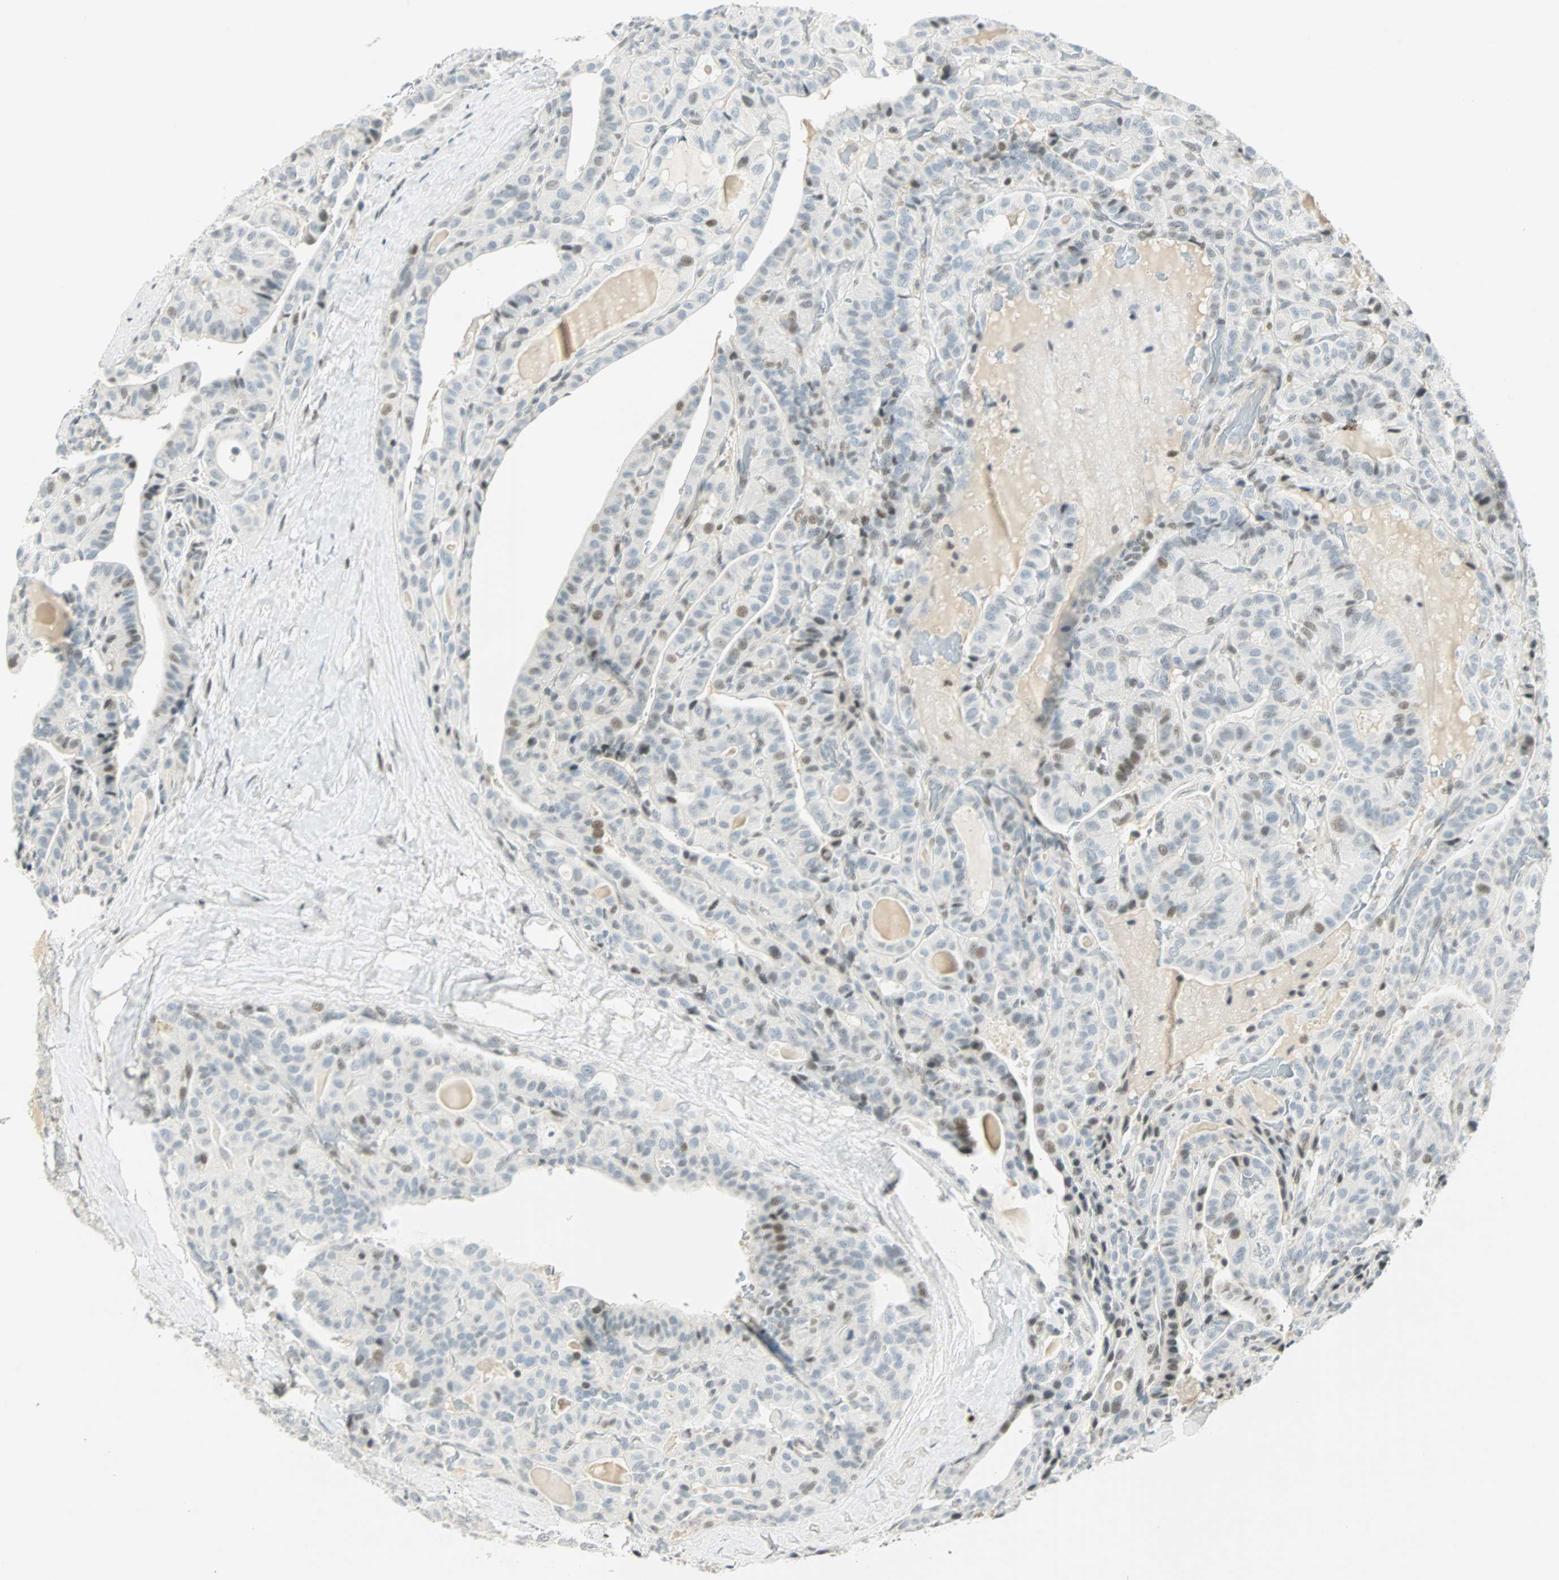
{"staining": {"intensity": "weak", "quantity": "<25%", "location": "nuclear"}, "tissue": "thyroid cancer", "cell_type": "Tumor cells", "image_type": "cancer", "snomed": [{"axis": "morphology", "description": "Papillary adenocarcinoma, NOS"}, {"axis": "topography", "description": "Thyroid gland"}], "caption": "A high-resolution photomicrograph shows IHC staining of papillary adenocarcinoma (thyroid), which shows no significant staining in tumor cells.", "gene": "SMAD3", "patient": {"sex": "male", "age": 77}}